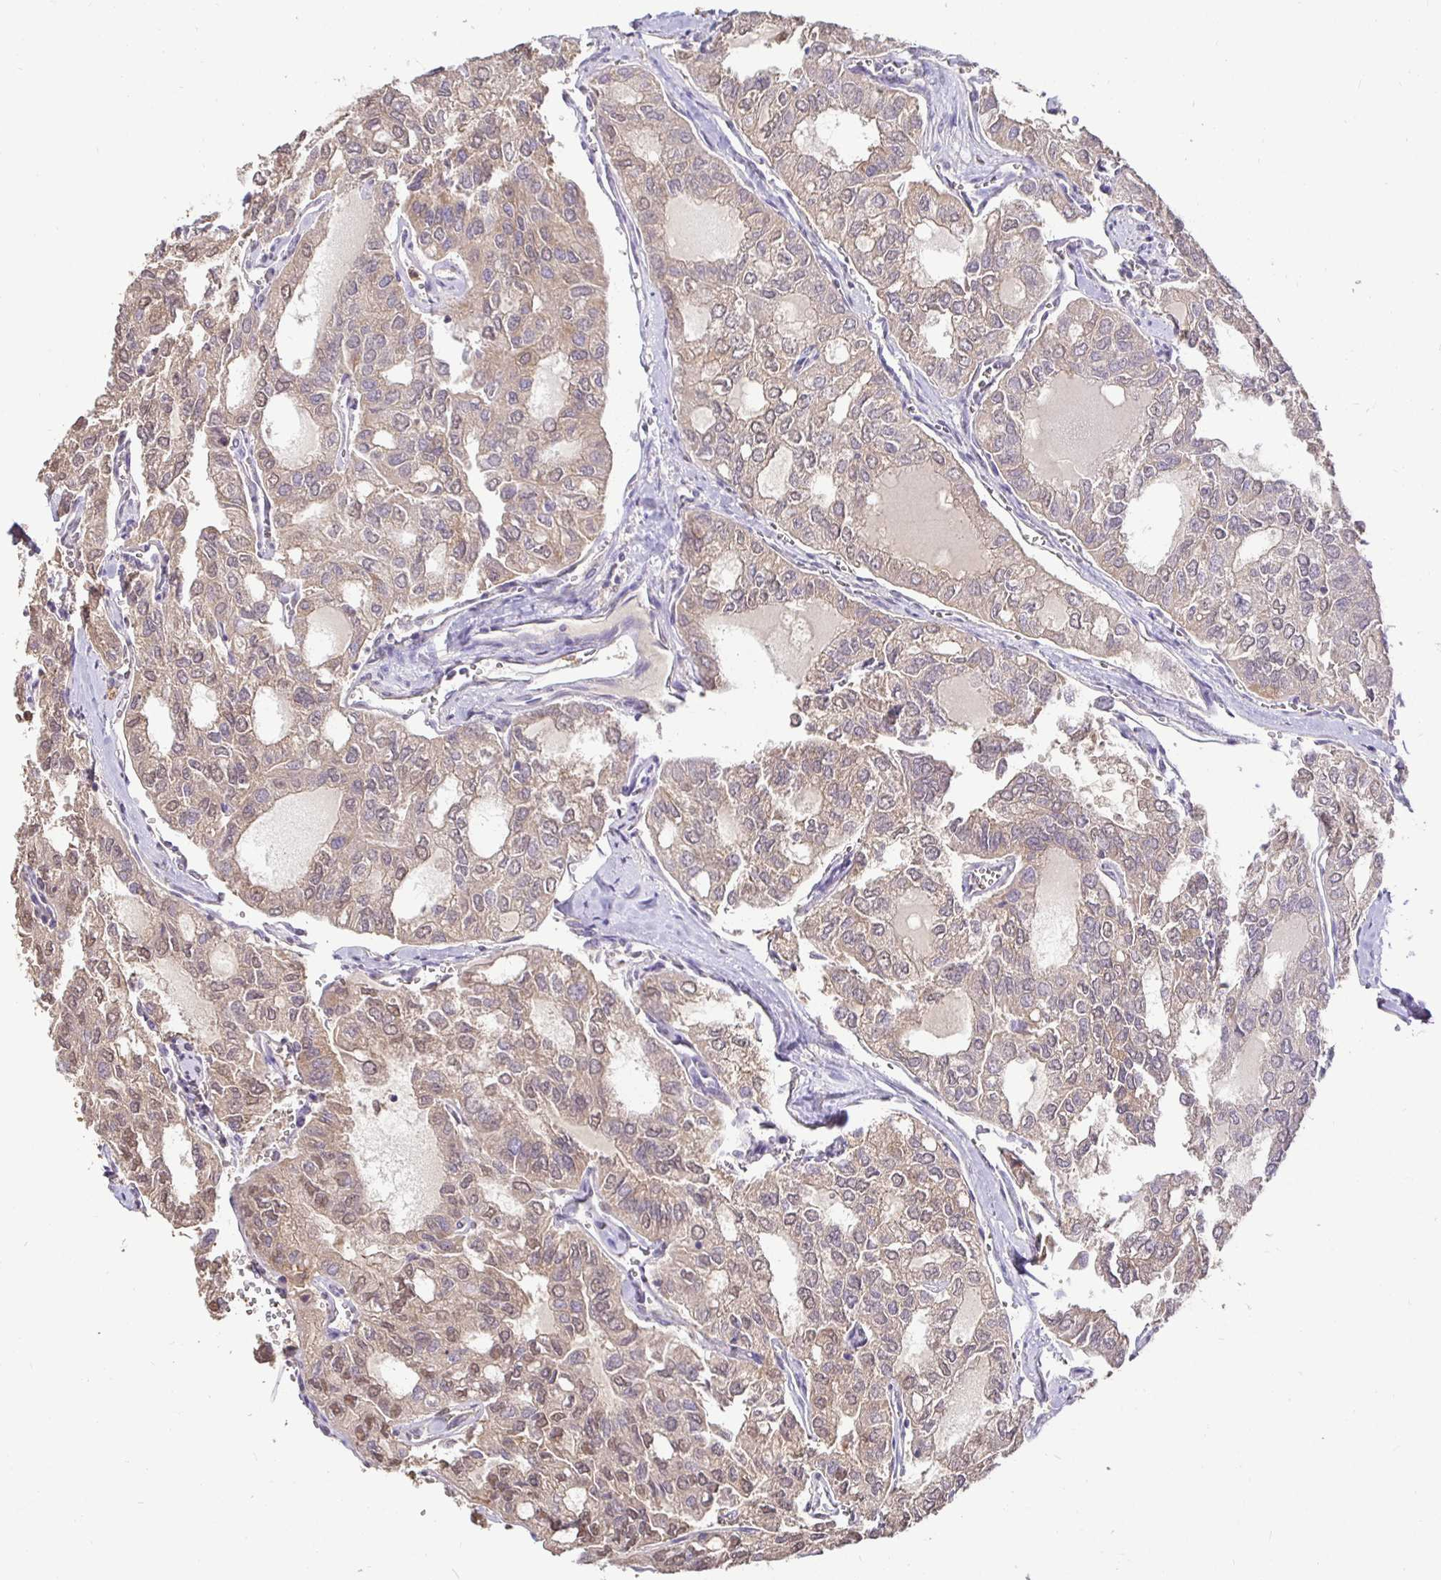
{"staining": {"intensity": "weak", "quantity": ">75%", "location": "cytoplasmic/membranous,nuclear"}, "tissue": "thyroid cancer", "cell_type": "Tumor cells", "image_type": "cancer", "snomed": [{"axis": "morphology", "description": "Follicular adenoma carcinoma, NOS"}, {"axis": "topography", "description": "Thyroid gland"}], "caption": "A photomicrograph showing weak cytoplasmic/membranous and nuclear staining in about >75% of tumor cells in thyroid cancer, as visualized by brown immunohistochemical staining.", "gene": "MAPK8IP3", "patient": {"sex": "male", "age": 75}}